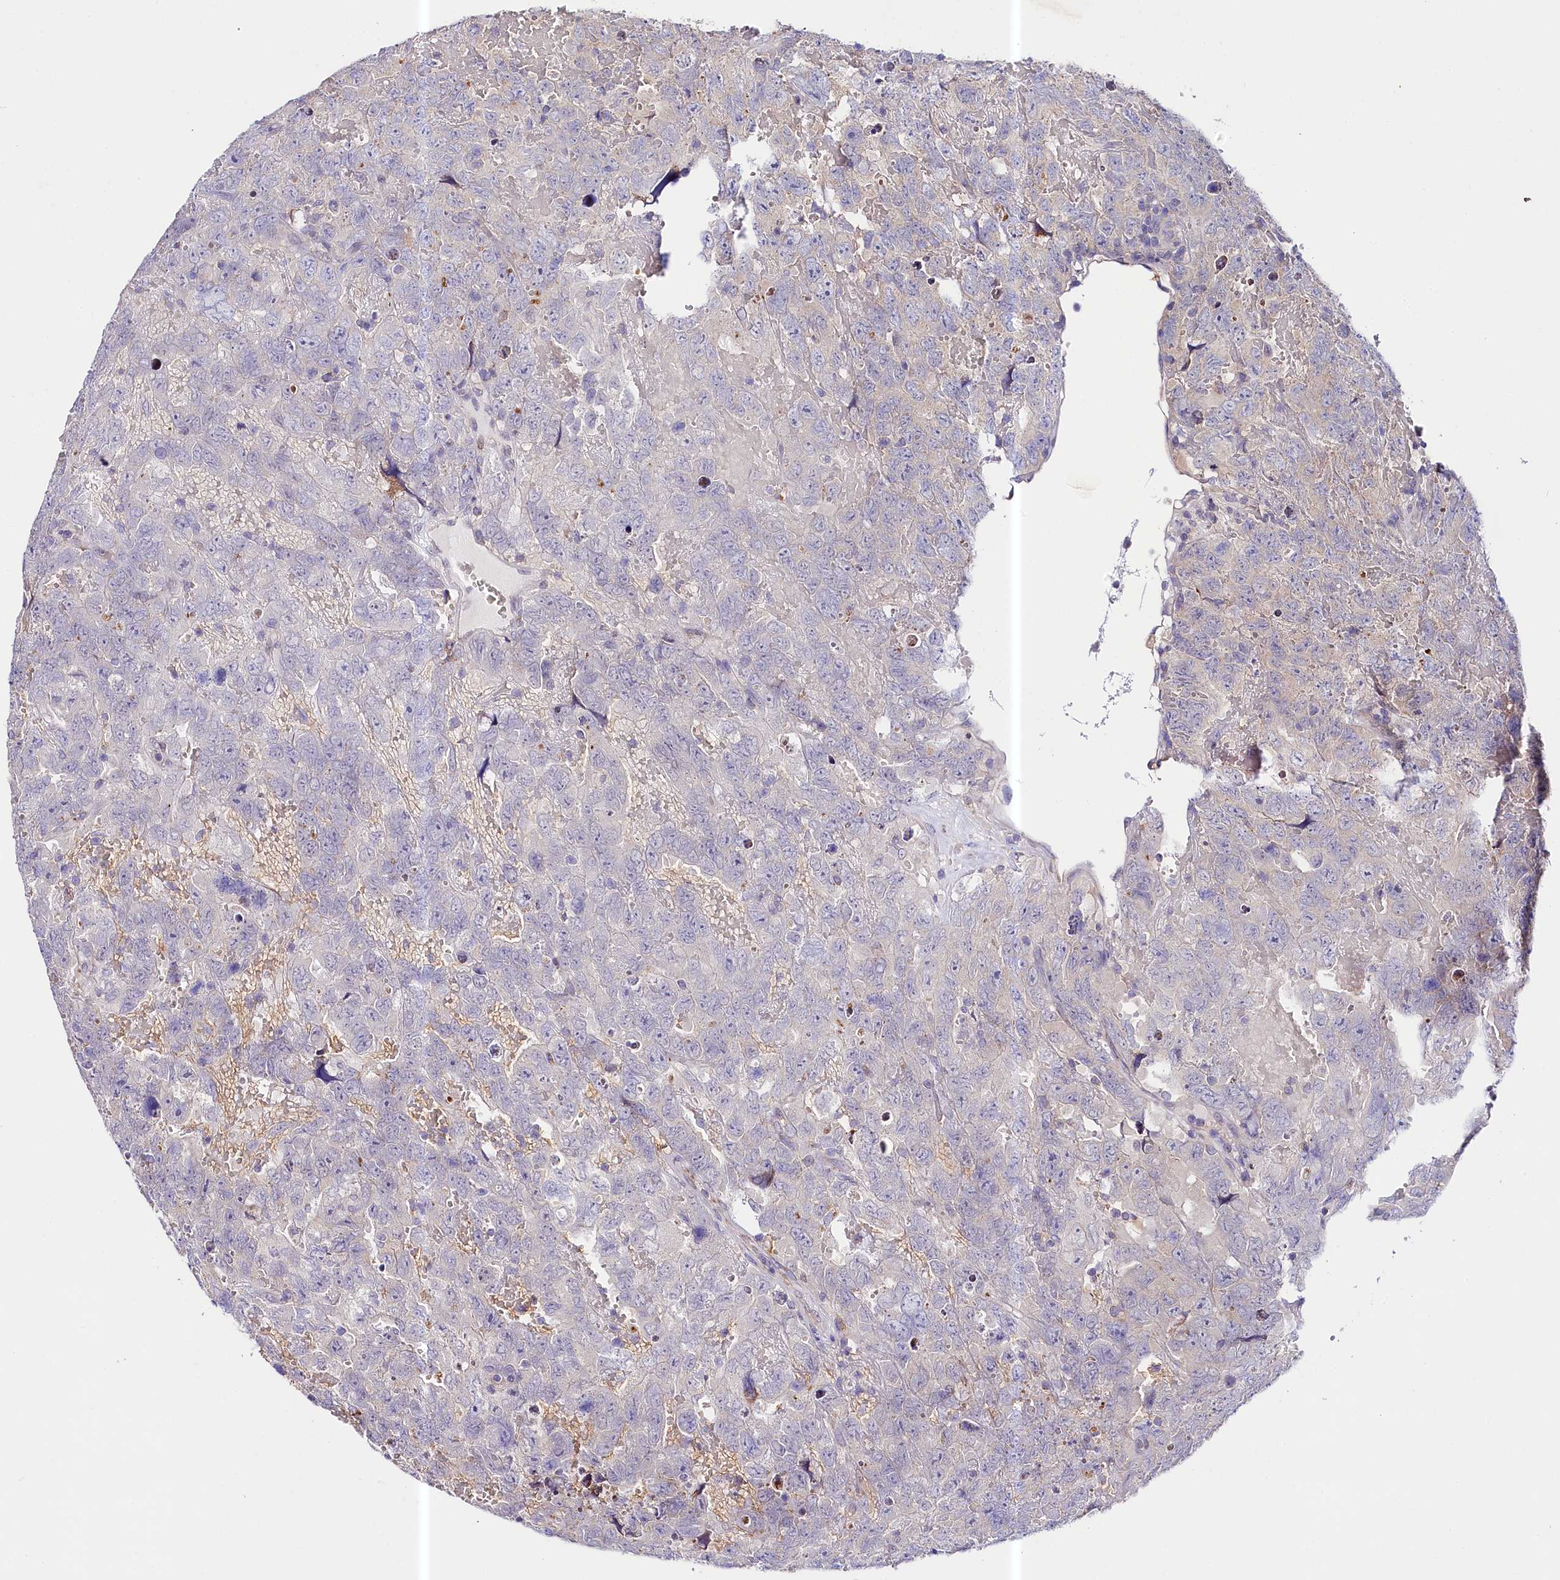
{"staining": {"intensity": "negative", "quantity": "none", "location": "none"}, "tissue": "testis cancer", "cell_type": "Tumor cells", "image_type": "cancer", "snomed": [{"axis": "morphology", "description": "Carcinoma, Embryonal, NOS"}, {"axis": "topography", "description": "Testis"}], "caption": "Testis embryonal carcinoma was stained to show a protein in brown. There is no significant positivity in tumor cells.", "gene": "CEP295", "patient": {"sex": "male", "age": 45}}